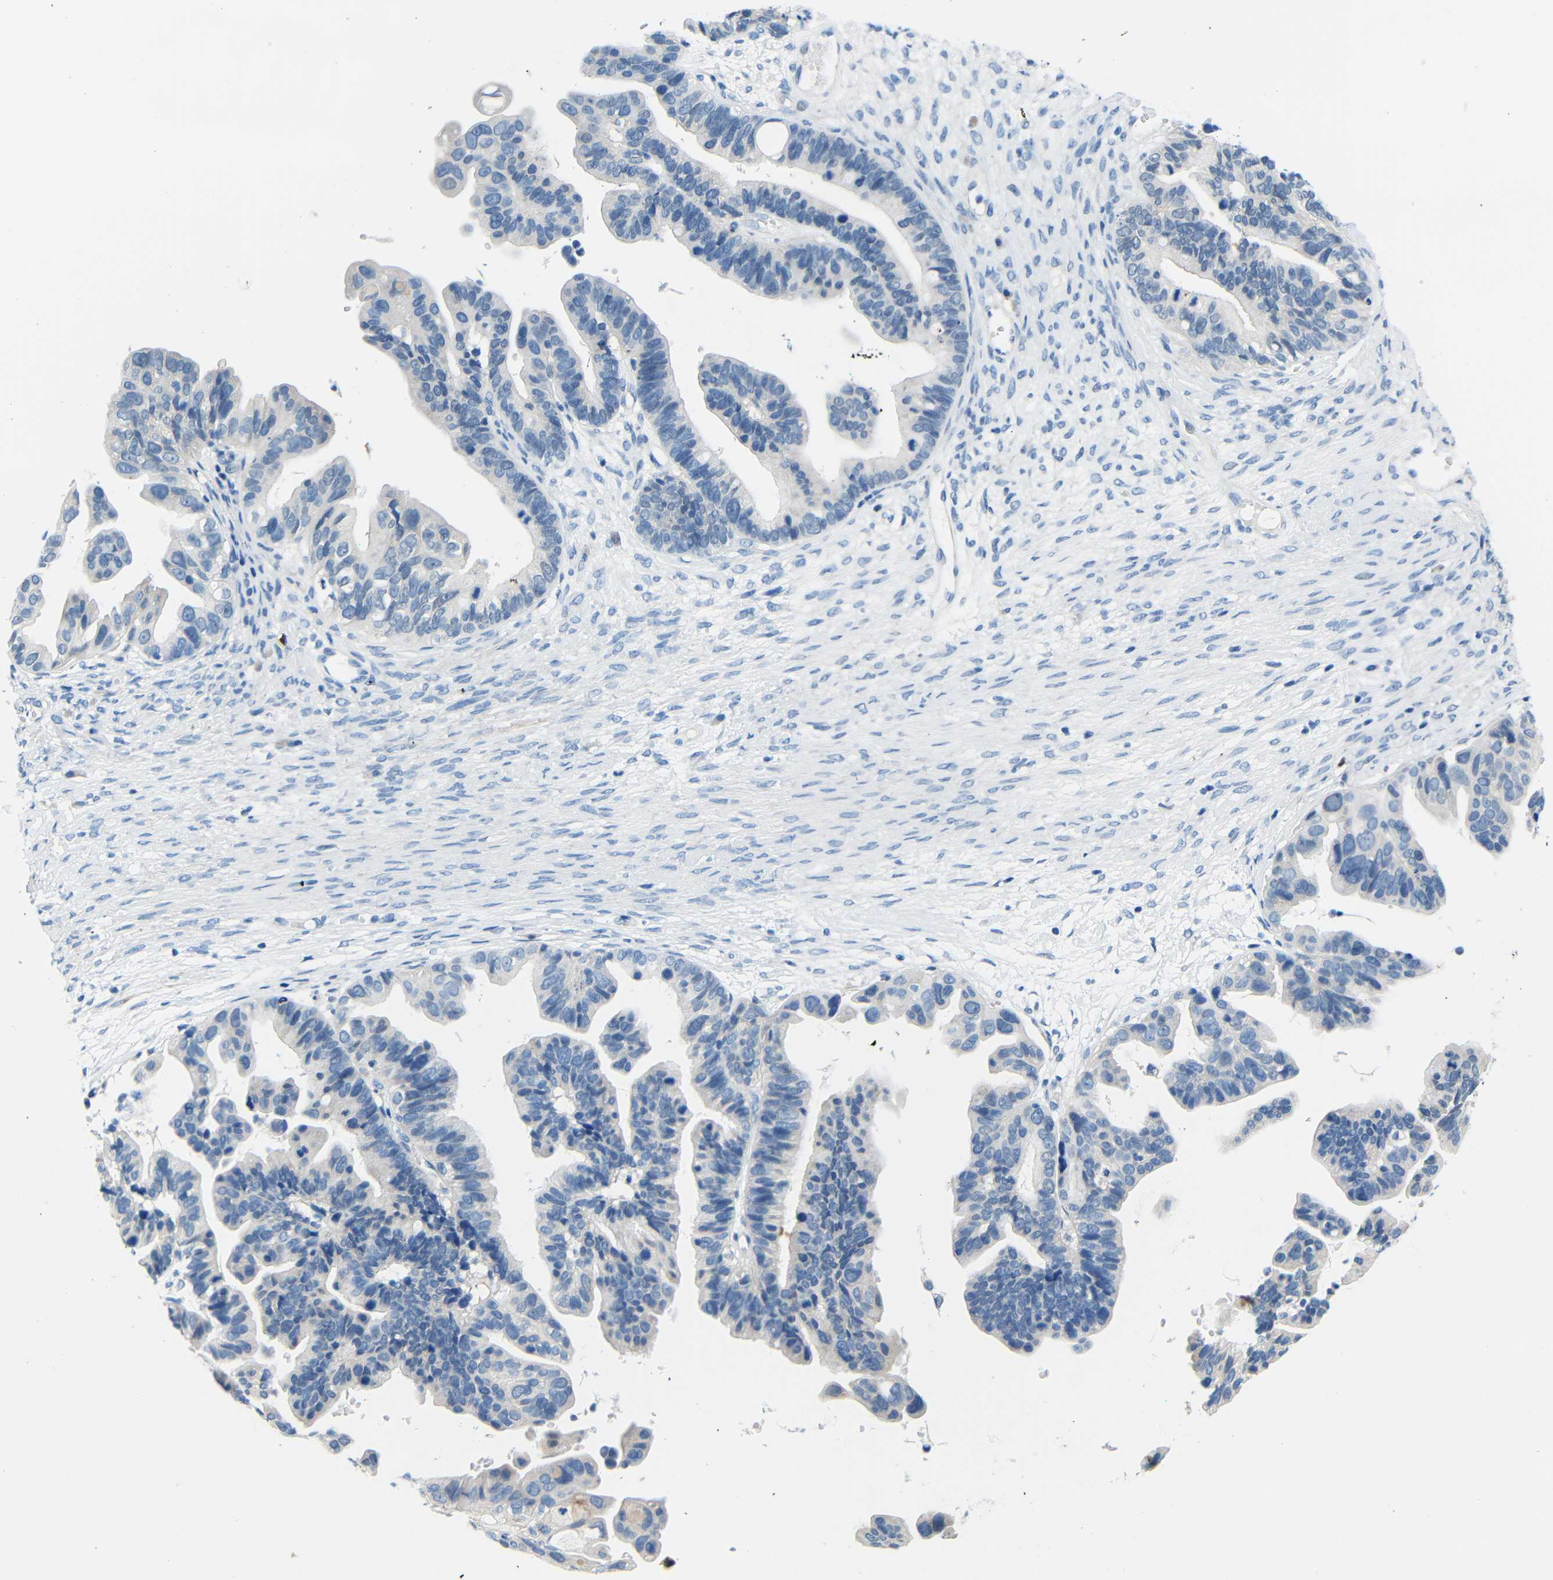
{"staining": {"intensity": "negative", "quantity": "none", "location": "none"}, "tissue": "ovarian cancer", "cell_type": "Tumor cells", "image_type": "cancer", "snomed": [{"axis": "morphology", "description": "Cystadenocarcinoma, serous, NOS"}, {"axis": "topography", "description": "Ovary"}], "caption": "This is a photomicrograph of immunohistochemistry (IHC) staining of ovarian cancer (serous cystadenocarcinoma), which shows no staining in tumor cells. Brightfield microscopy of immunohistochemistry (IHC) stained with DAB (3,3'-diaminobenzidine) (brown) and hematoxylin (blue), captured at high magnification.", "gene": "NEGR1", "patient": {"sex": "female", "age": 56}}